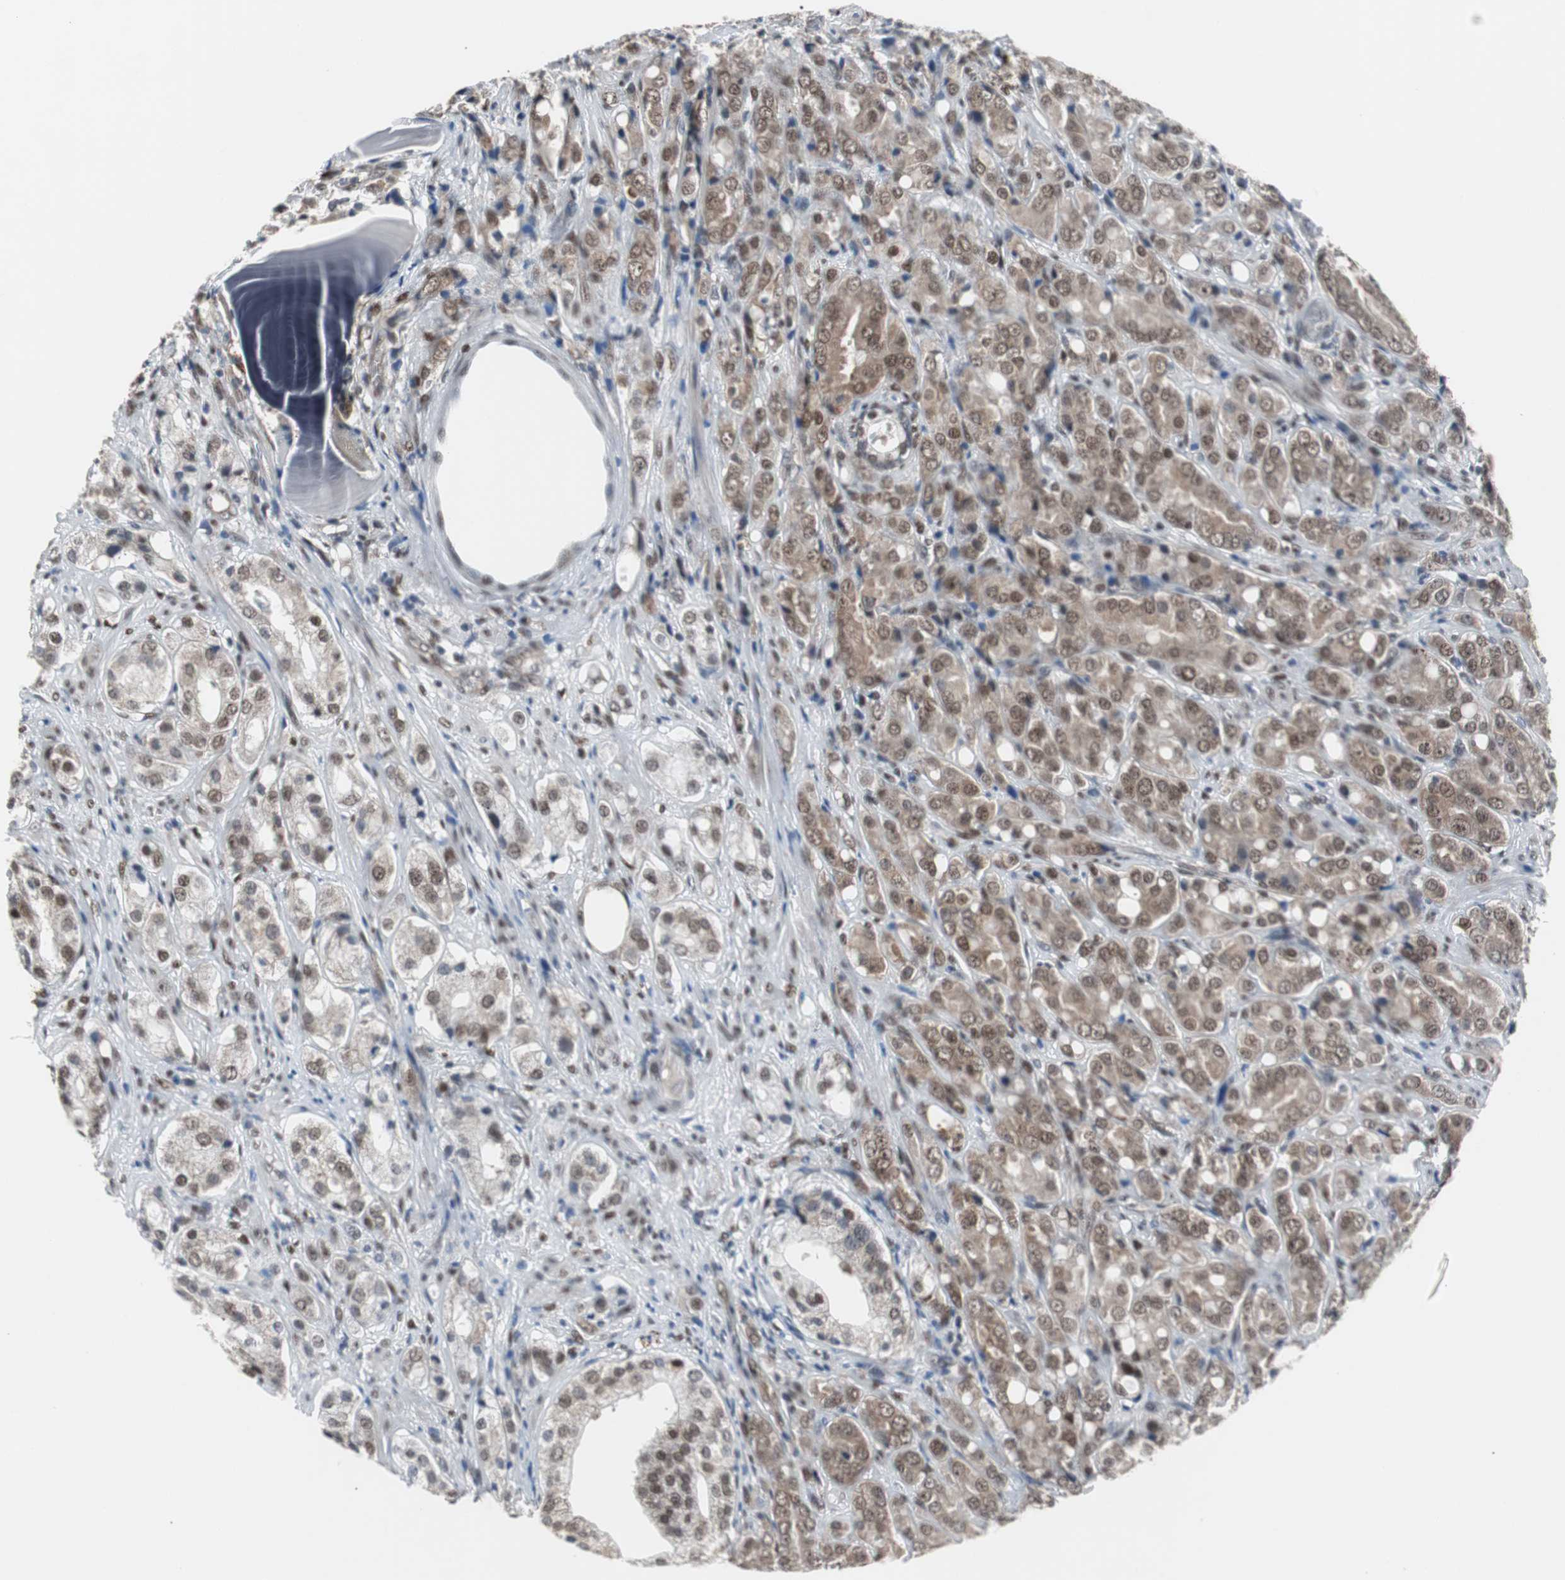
{"staining": {"intensity": "moderate", "quantity": ">75%", "location": "cytoplasmic/membranous,nuclear"}, "tissue": "prostate cancer", "cell_type": "Tumor cells", "image_type": "cancer", "snomed": [{"axis": "morphology", "description": "Adenocarcinoma, High grade"}, {"axis": "topography", "description": "Prostate"}], "caption": "Prostate cancer (adenocarcinoma (high-grade)) stained with a brown dye shows moderate cytoplasmic/membranous and nuclear positive expression in approximately >75% of tumor cells.", "gene": "ZHX2", "patient": {"sex": "male", "age": 68}}